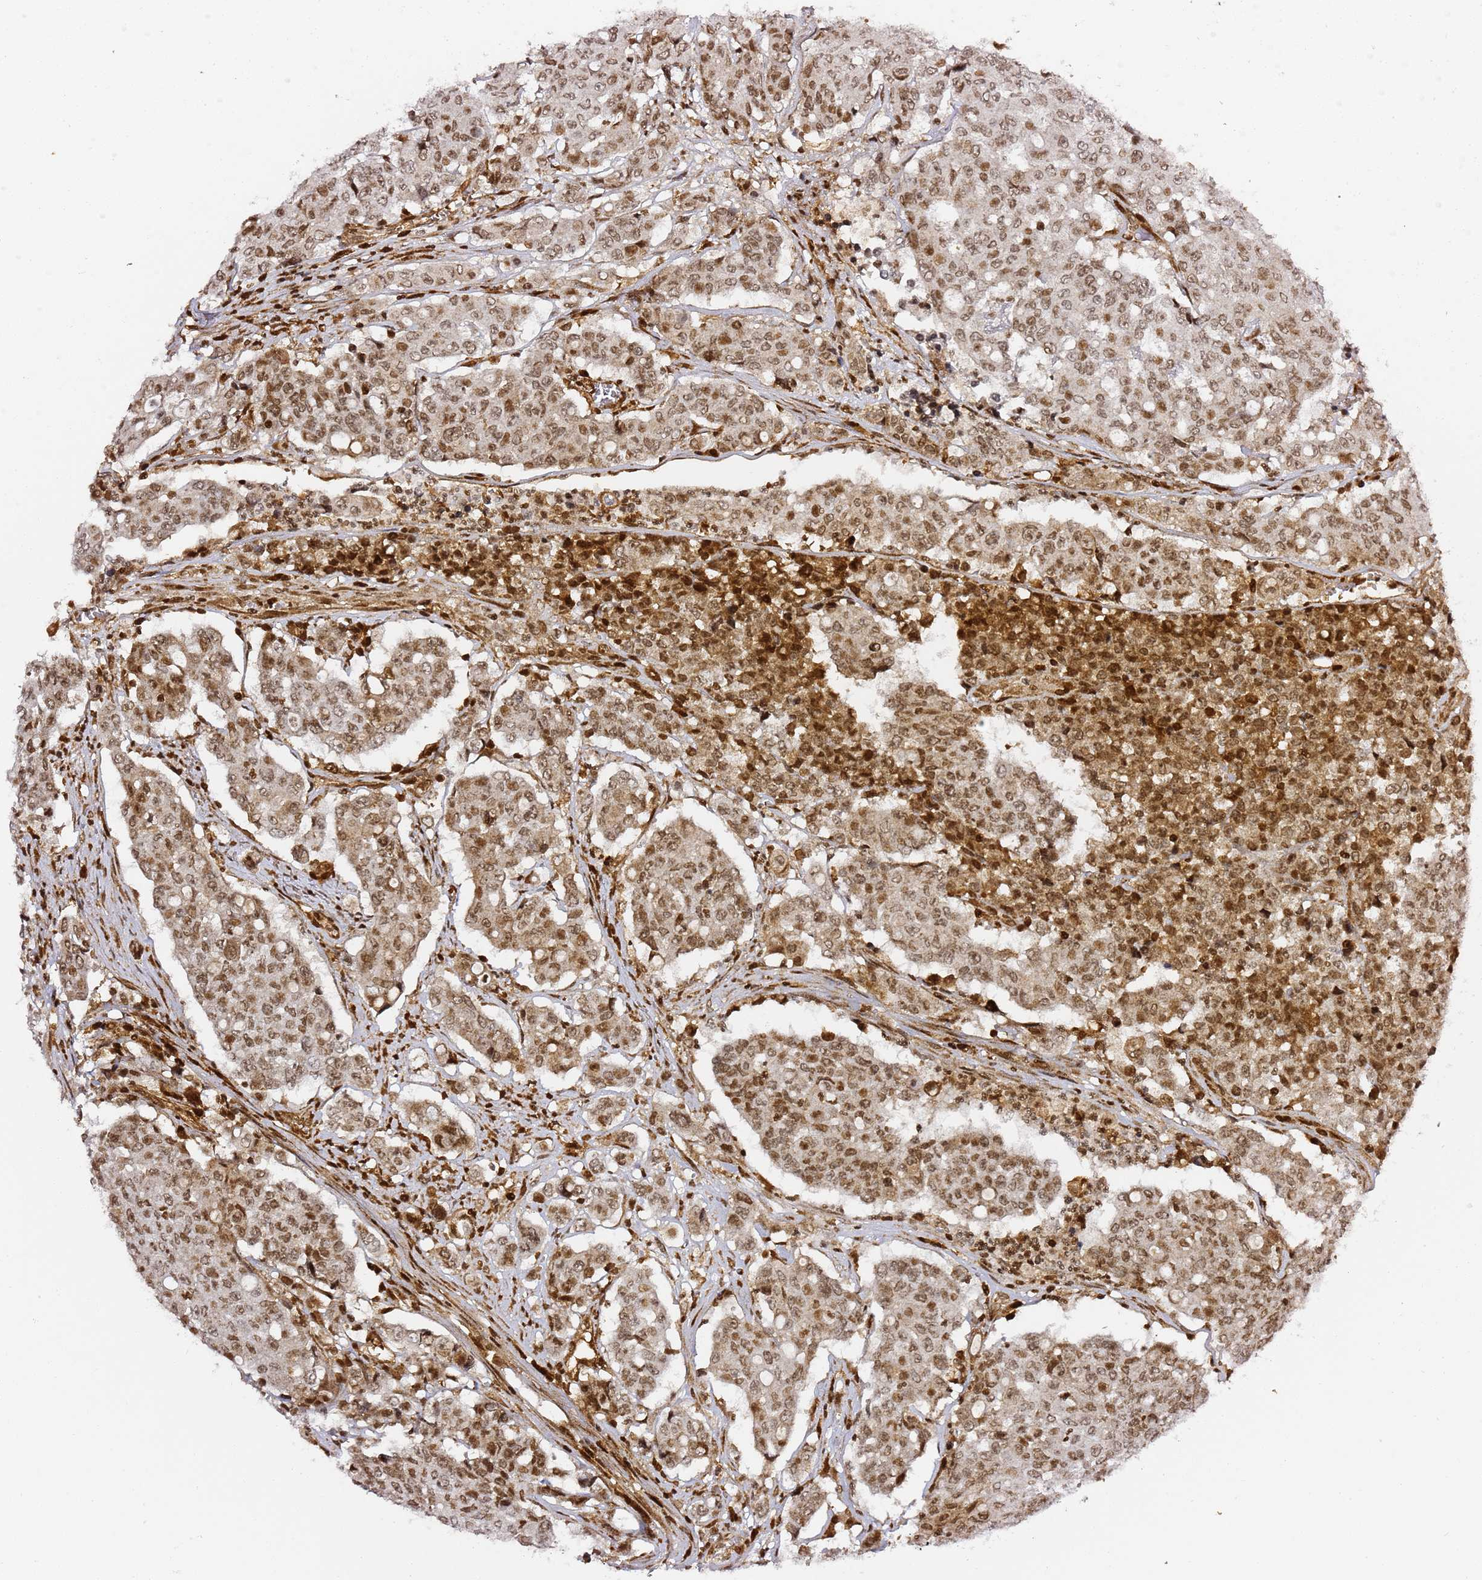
{"staining": {"intensity": "moderate", "quantity": ">75%", "location": "nuclear"}, "tissue": "colorectal cancer", "cell_type": "Tumor cells", "image_type": "cancer", "snomed": [{"axis": "morphology", "description": "Adenocarcinoma, NOS"}, {"axis": "topography", "description": "Colon"}], "caption": "A photomicrograph showing moderate nuclear staining in about >75% of tumor cells in colorectal adenocarcinoma, as visualized by brown immunohistochemical staining.", "gene": "GBP2", "patient": {"sex": "male", "age": 51}}